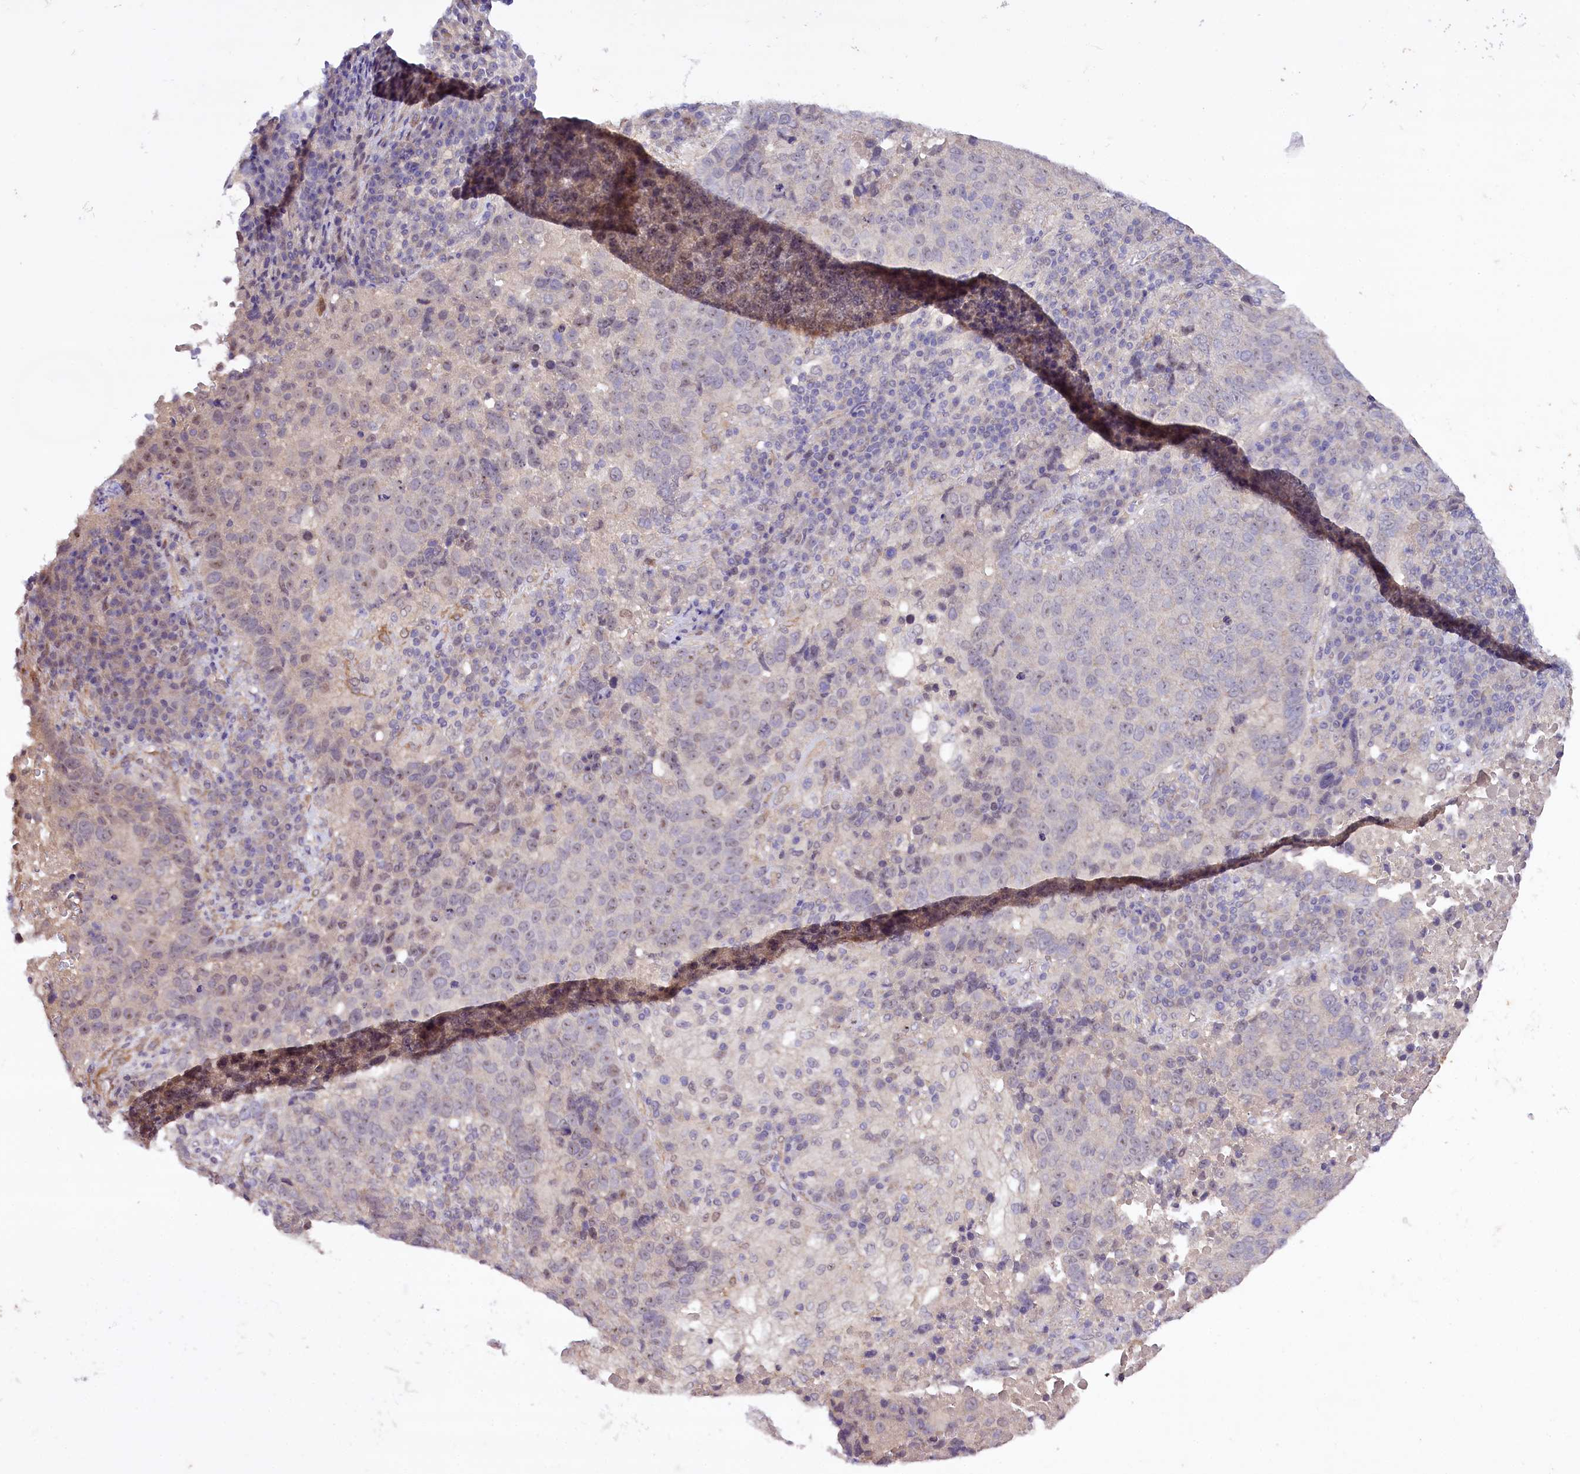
{"staining": {"intensity": "weak", "quantity": "<25%", "location": "nuclear"}, "tissue": "lung cancer", "cell_type": "Tumor cells", "image_type": "cancer", "snomed": [{"axis": "morphology", "description": "Squamous cell carcinoma, NOS"}, {"axis": "topography", "description": "Lung"}], "caption": "Immunohistochemical staining of human lung squamous cell carcinoma shows no significant expression in tumor cells.", "gene": "PHLDB1", "patient": {"sex": "male", "age": 73}}